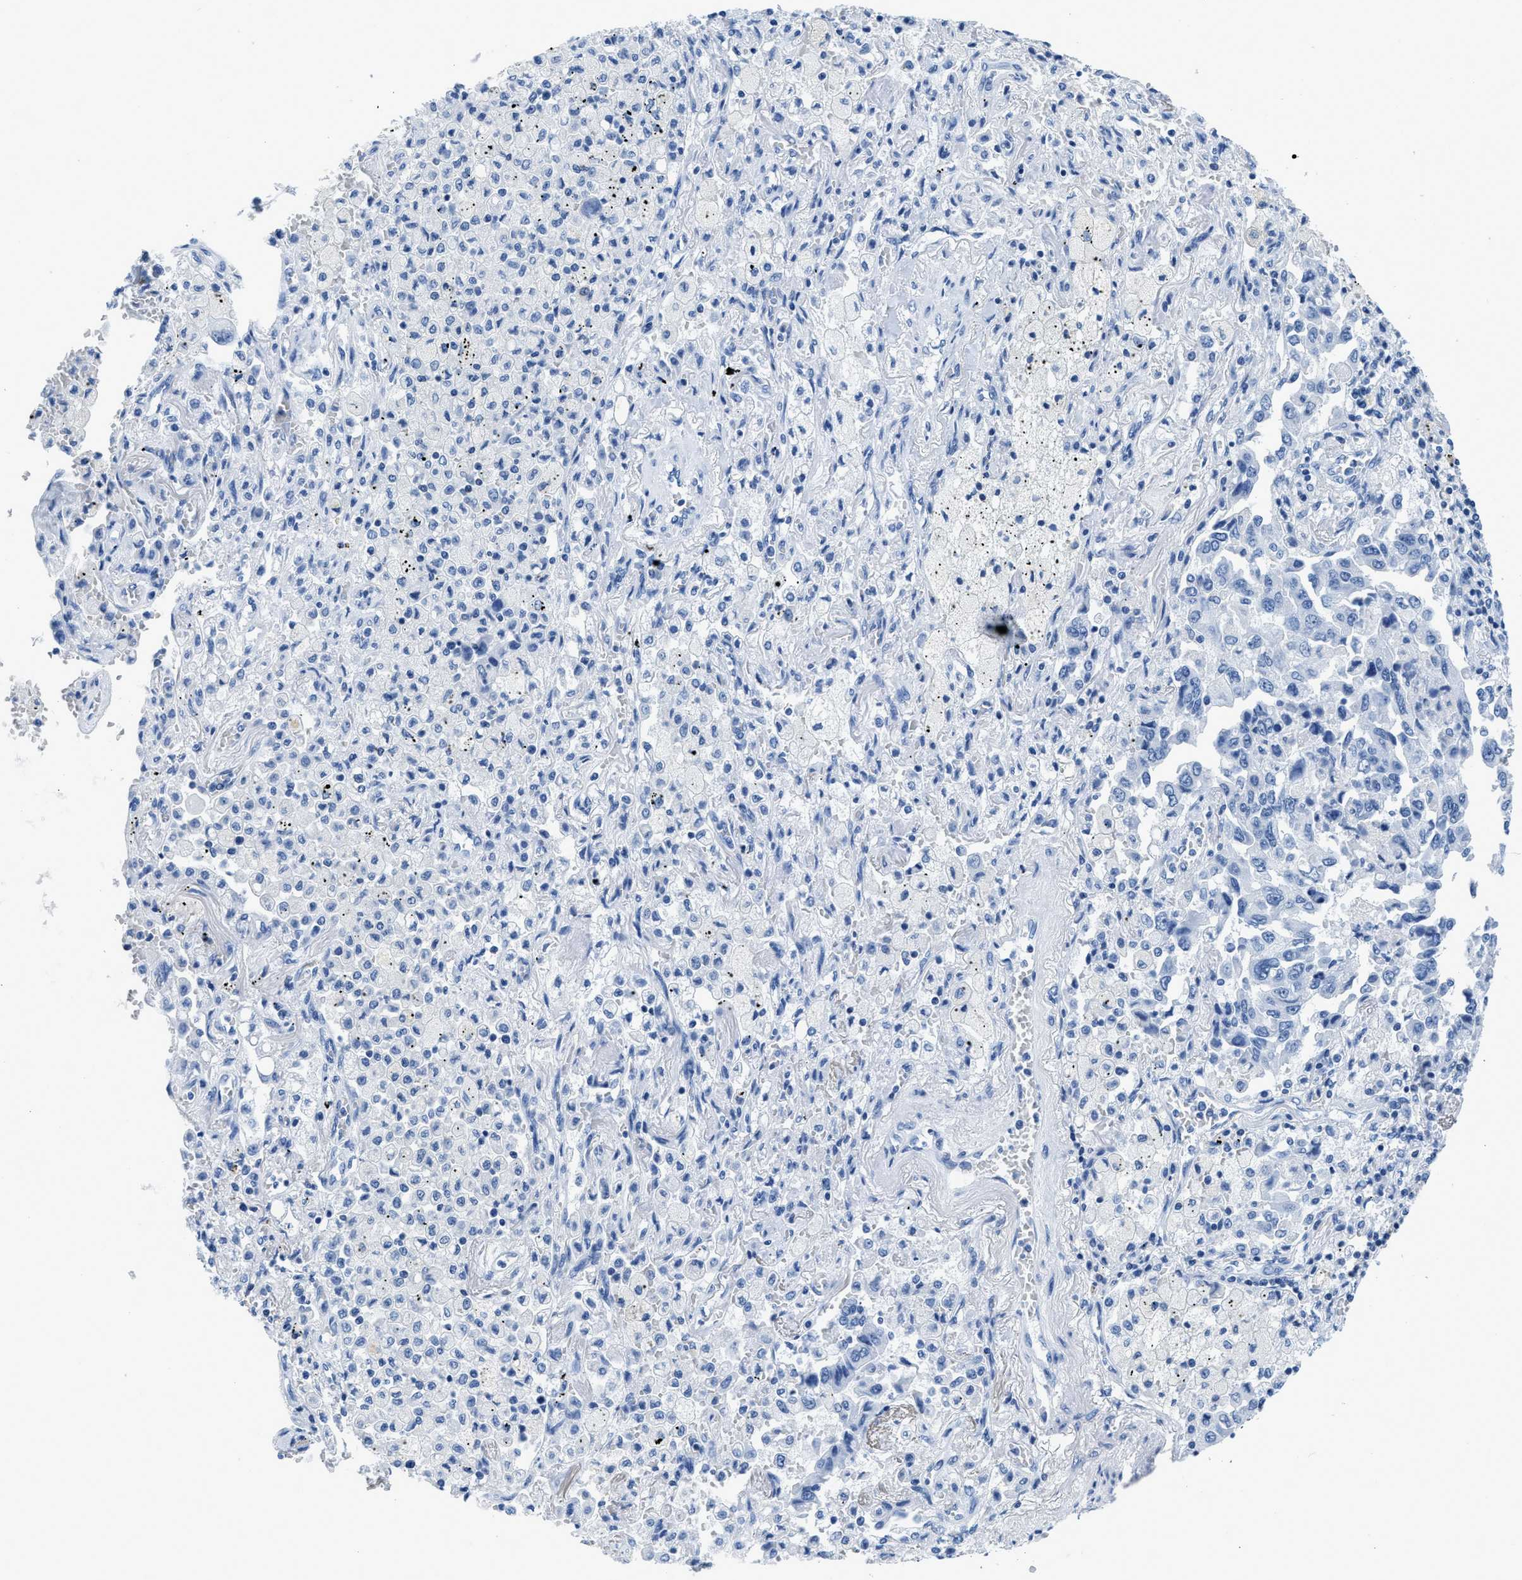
{"staining": {"intensity": "negative", "quantity": "none", "location": "none"}, "tissue": "lung cancer", "cell_type": "Tumor cells", "image_type": "cancer", "snomed": [{"axis": "morphology", "description": "Adenocarcinoma, NOS"}, {"axis": "topography", "description": "Lung"}], "caption": "Immunohistochemistry of adenocarcinoma (lung) displays no staining in tumor cells.", "gene": "NFATC2", "patient": {"sex": "female", "age": 65}}